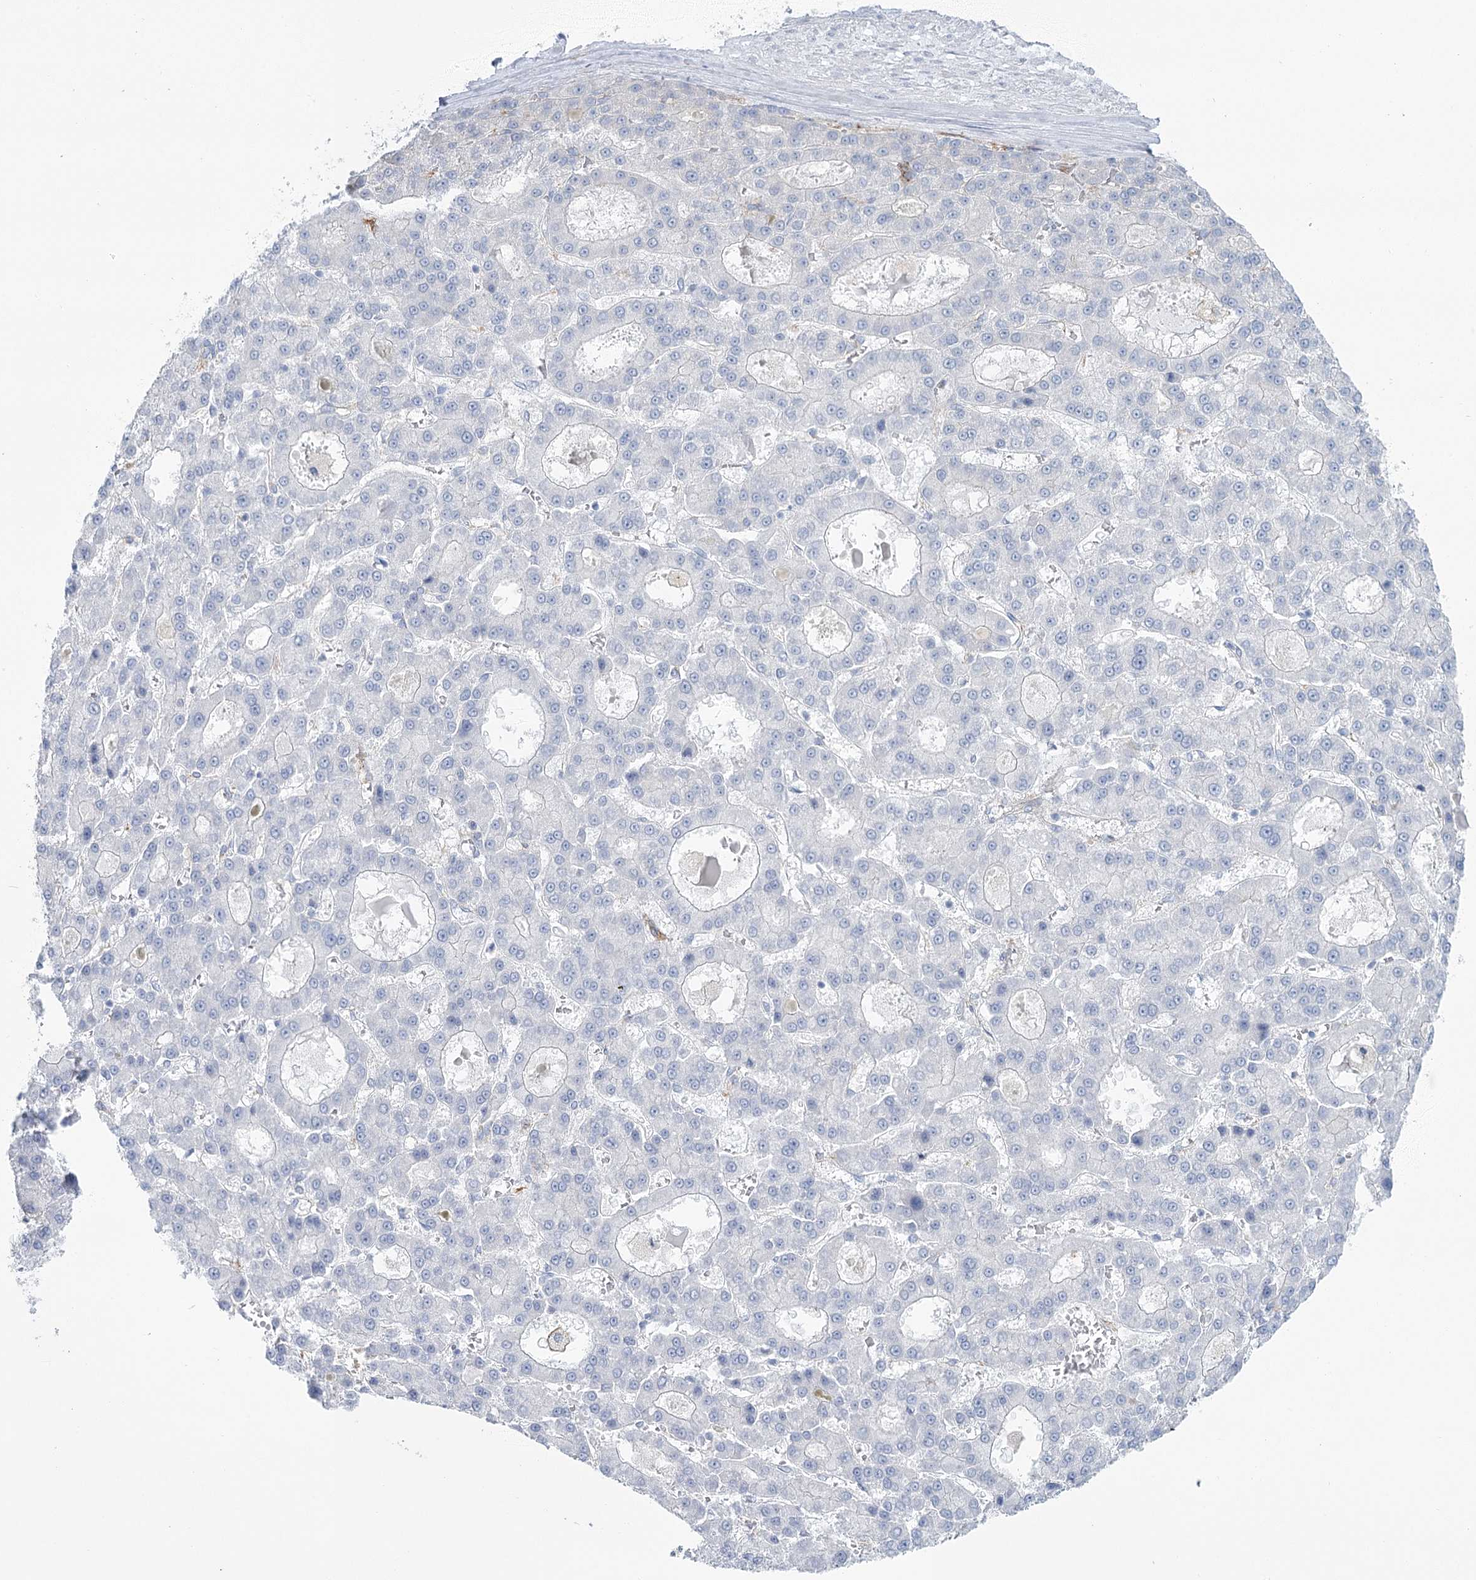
{"staining": {"intensity": "negative", "quantity": "none", "location": "none"}, "tissue": "liver cancer", "cell_type": "Tumor cells", "image_type": "cancer", "snomed": [{"axis": "morphology", "description": "Carcinoma, Hepatocellular, NOS"}, {"axis": "topography", "description": "Liver"}], "caption": "DAB (3,3'-diaminobenzidine) immunohistochemical staining of liver cancer shows no significant positivity in tumor cells.", "gene": "CCDC88A", "patient": {"sex": "male", "age": 70}}